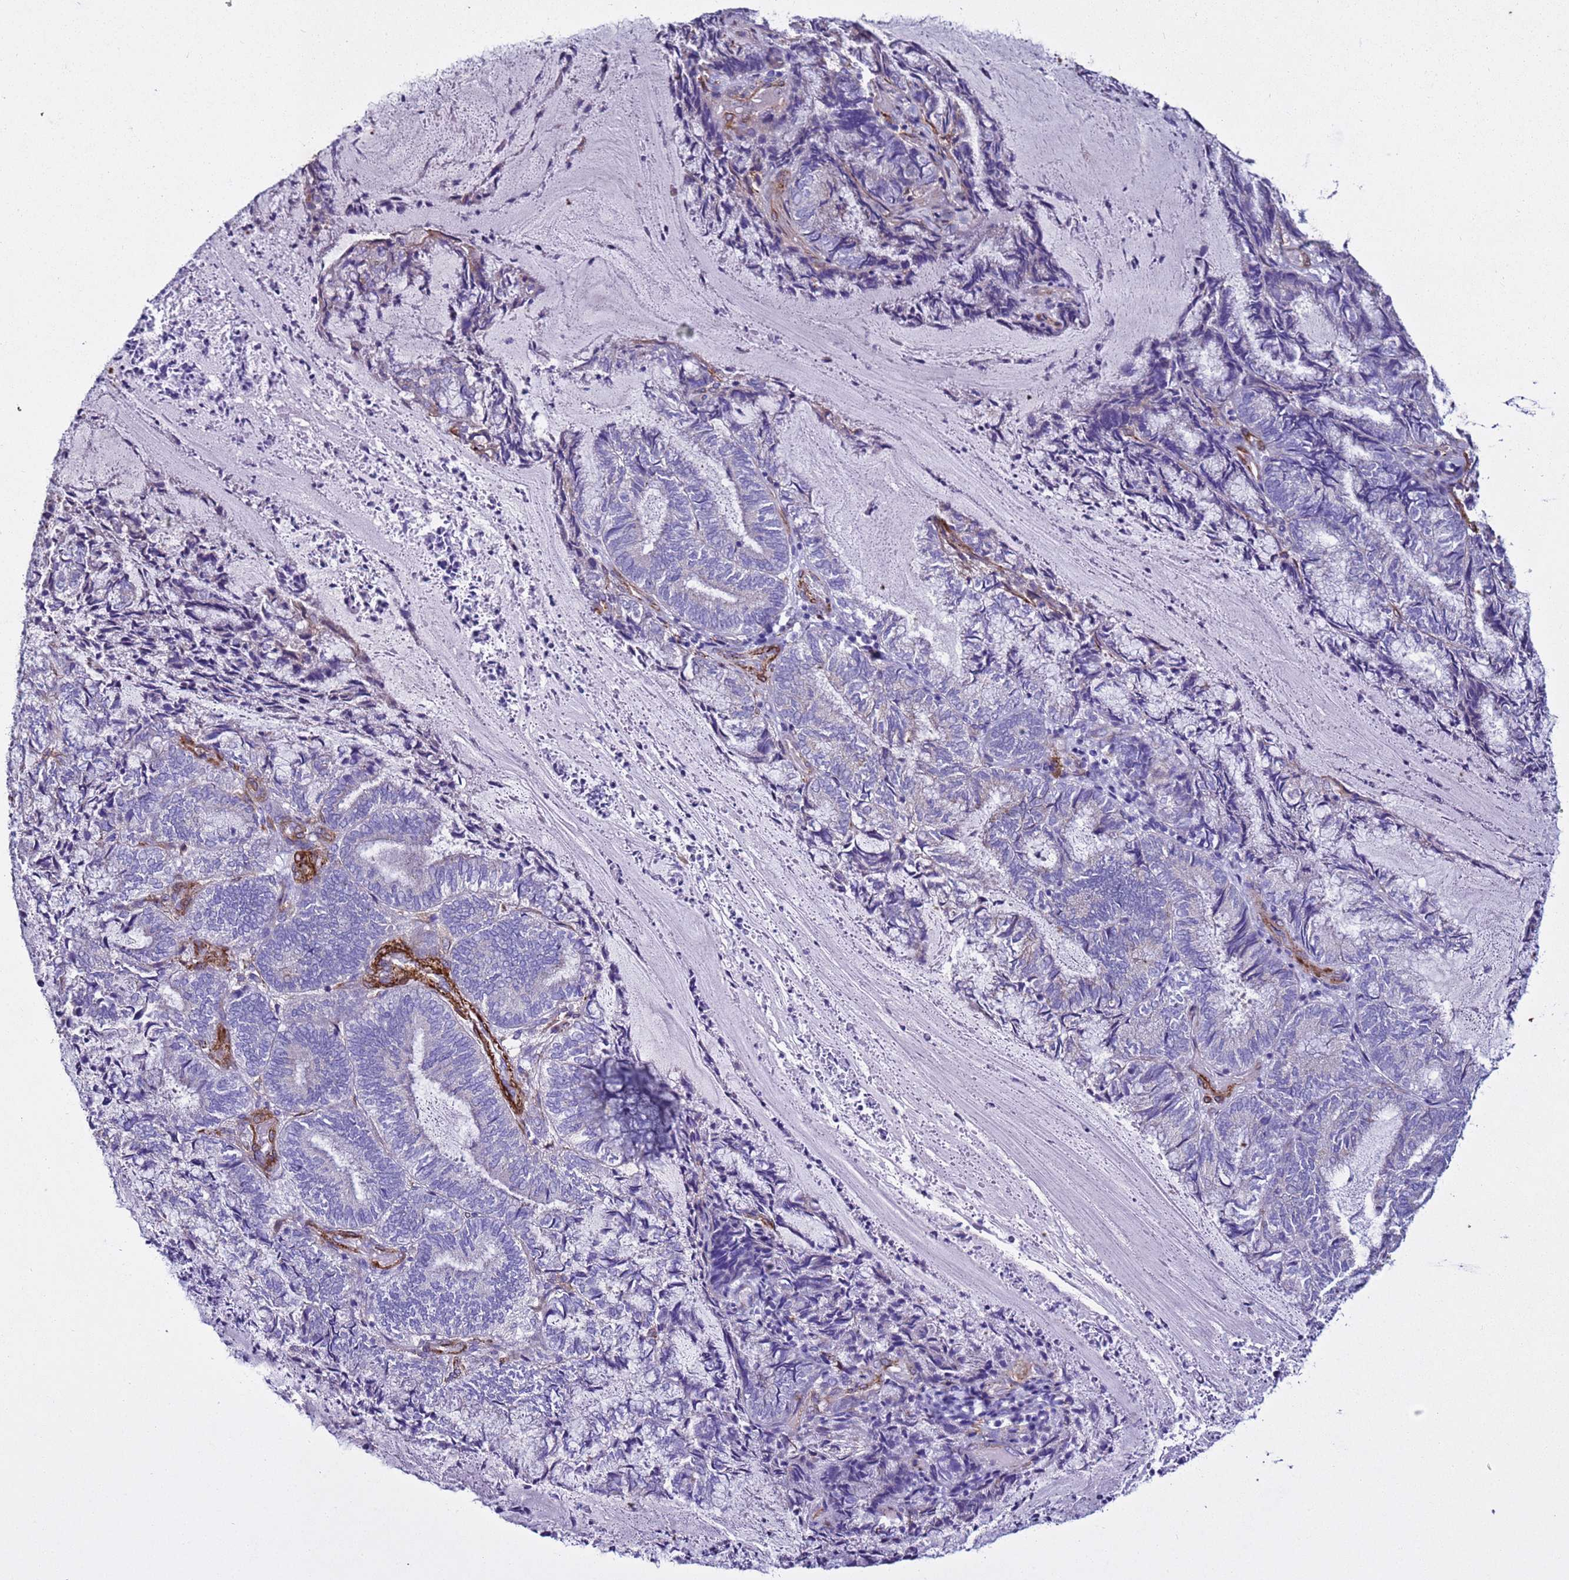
{"staining": {"intensity": "negative", "quantity": "none", "location": "none"}, "tissue": "endometrial cancer", "cell_type": "Tumor cells", "image_type": "cancer", "snomed": [{"axis": "morphology", "description": "Adenocarcinoma, NOS"}, {"axis": "topography", "description": "Endometrium"}], "caption": "Immunohistochemistry histopathology image of adenocarcinoma (endometrial) stained for a protein (brown), which exhibits no expression in tumor cells. The staining was performed using DAB to visualize the protein expression in brown, while the nuclei were stained in blue with hematoxylin (Magnification: 20x).", "gene": "RABL2B", "patient": {"sex": "female", "age": 80}}